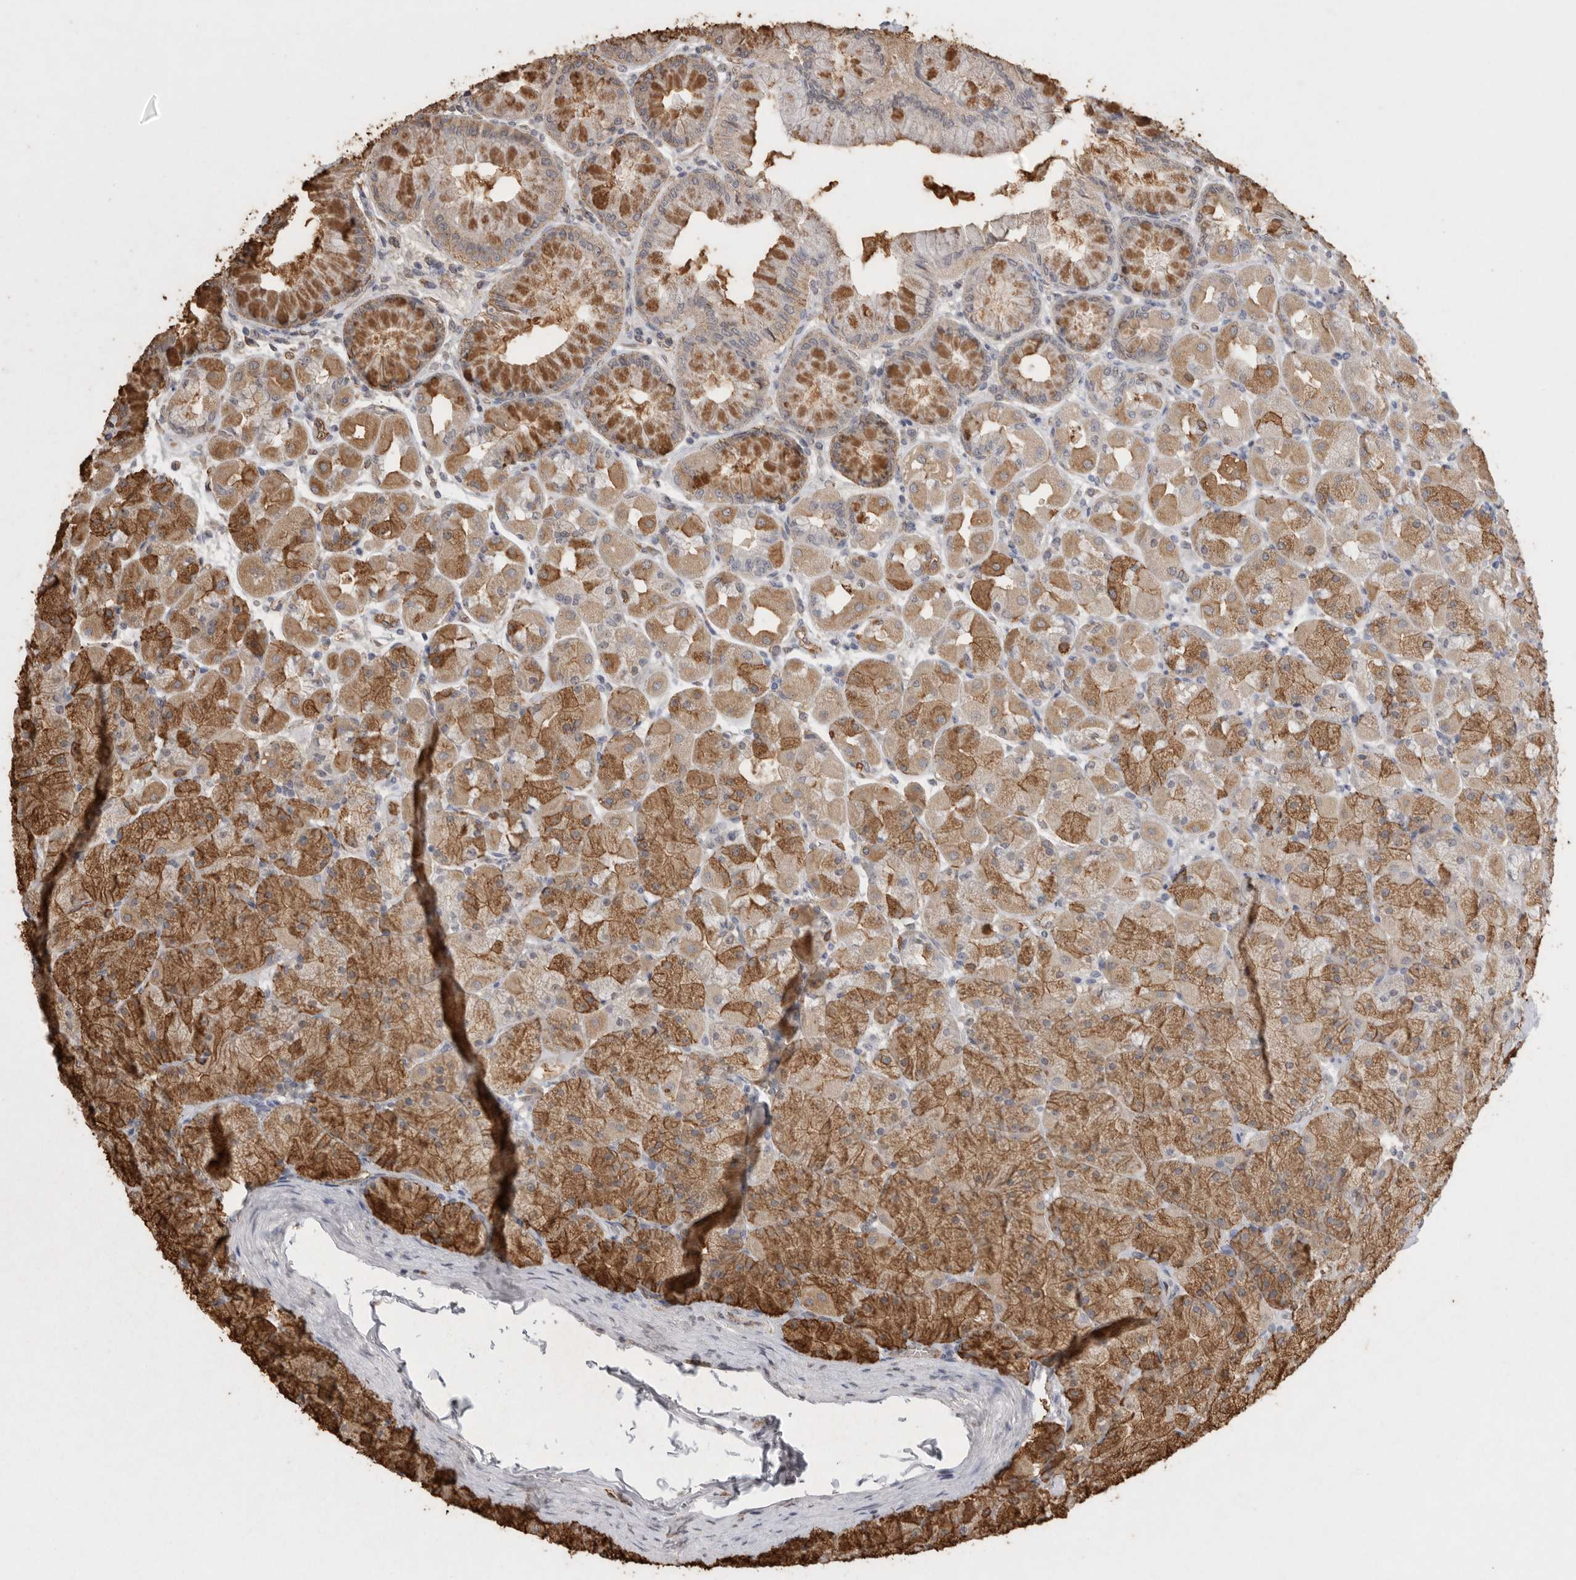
{"staining": {"intensity": "moderate", "quantity": ">75%", "location": "cytoplasmic/membranous"}, "tissue": "stomach", "cell_type": "Glandular cells", "image_type": "normal", "snomed": [{"axis": "morphology", "description": "Normal tissue, NOS"}, {"axis": "topography", "description": "Stomach, upper"}], "caption": "IHC of unremarkable human stomach reveals medium levels of moderate cytoplasmic/membranous expression in approximately >75% of glandular cells.", "gene": "IL27", "patient": {"sex": "female", "age": 56}}